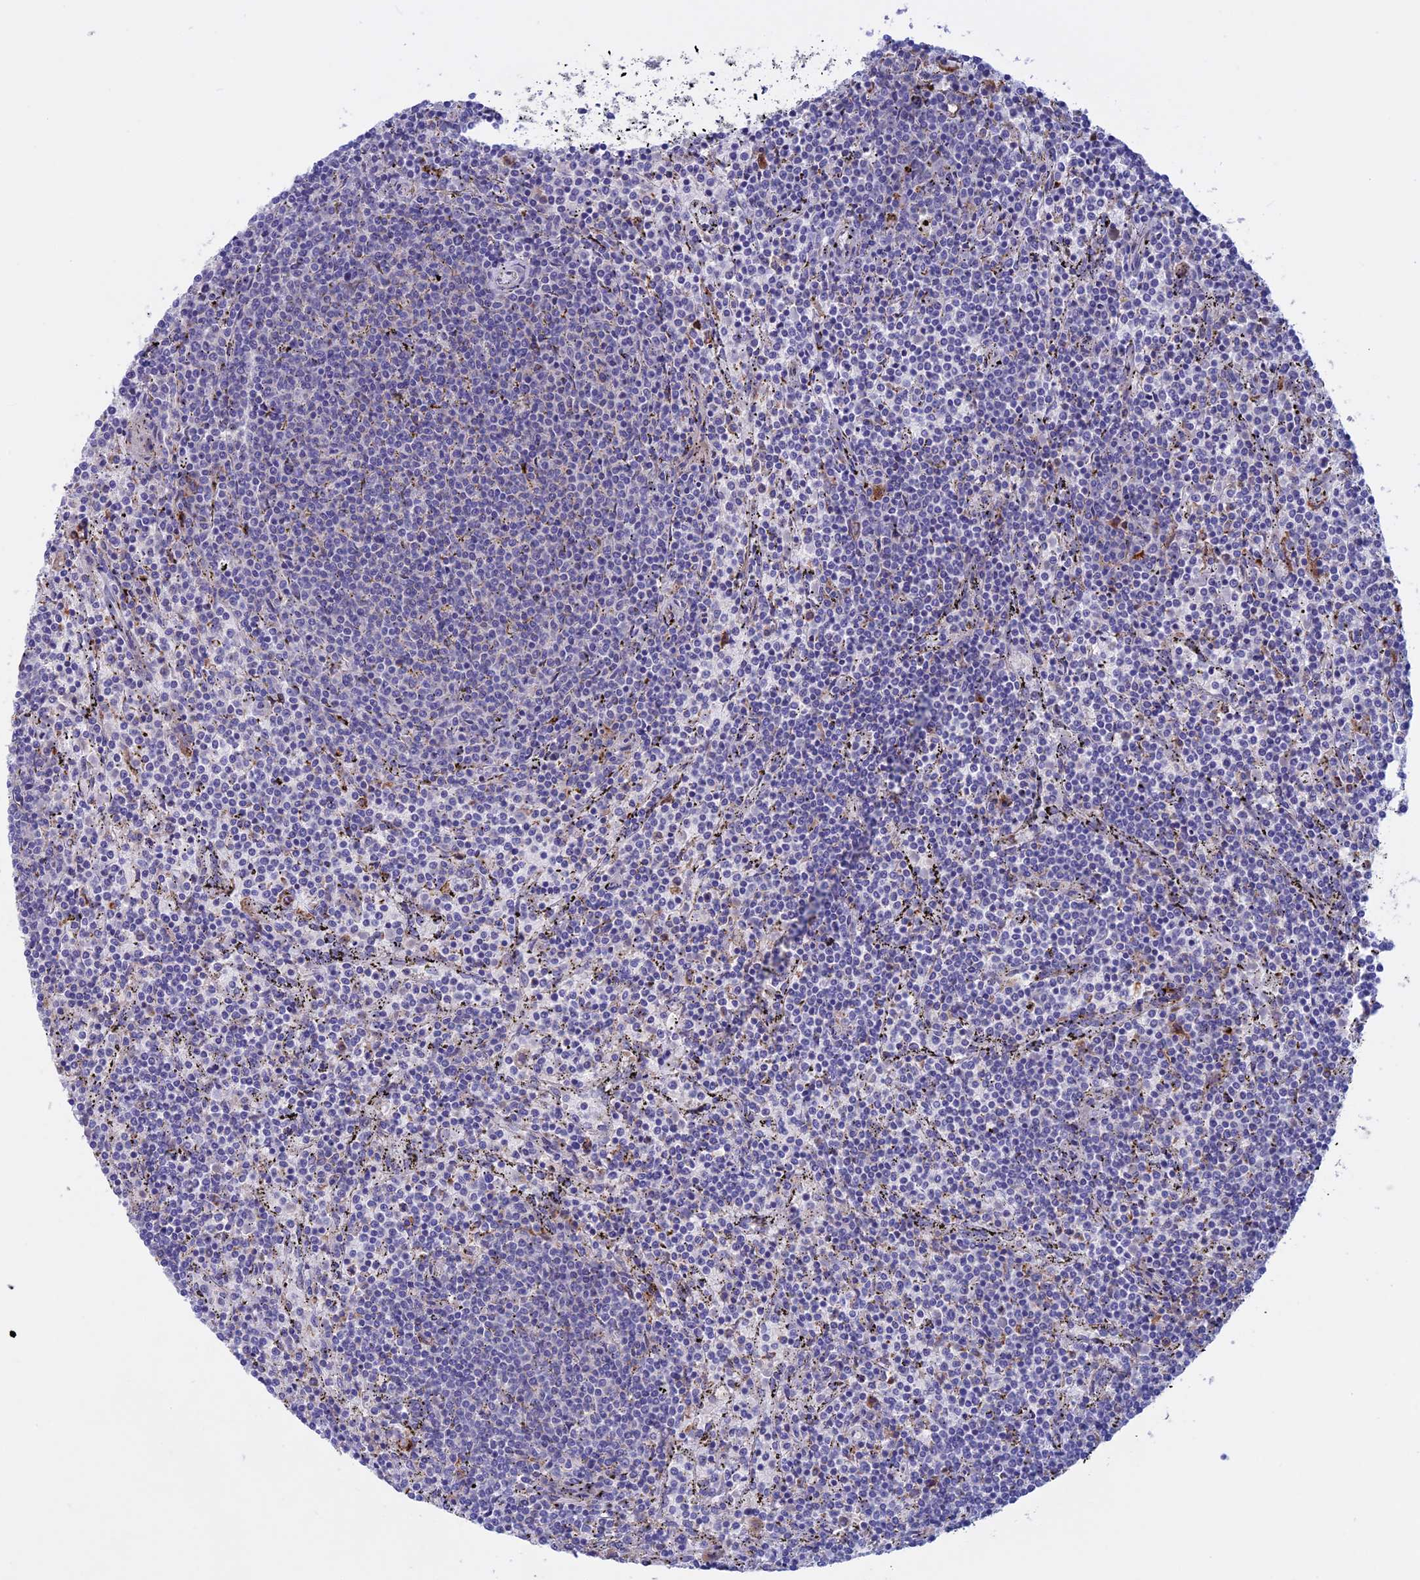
{"staining": {"intensity": "negative", "quantity": "none", "location": "none"}, "tissue": "lymphoma", "cell_type": "Tumor cells", "image_type": "cancer", "snomed": [{"axis": "morphology", "description": "Malignant lymphoma, non-Hodgkin's type, Low grade"}, {"axis": "topography", "description": "Spleen"}], "caption": "DAB (3,3'-diaminobenzidine) immunohistochemical staining of malignant lymphoma, non-Hodgkin's type (low-grade) exhibits no significant expression in tumor cells.", "gene": "SLC2A6", "patient": {"sex": "female", "age": 50}}